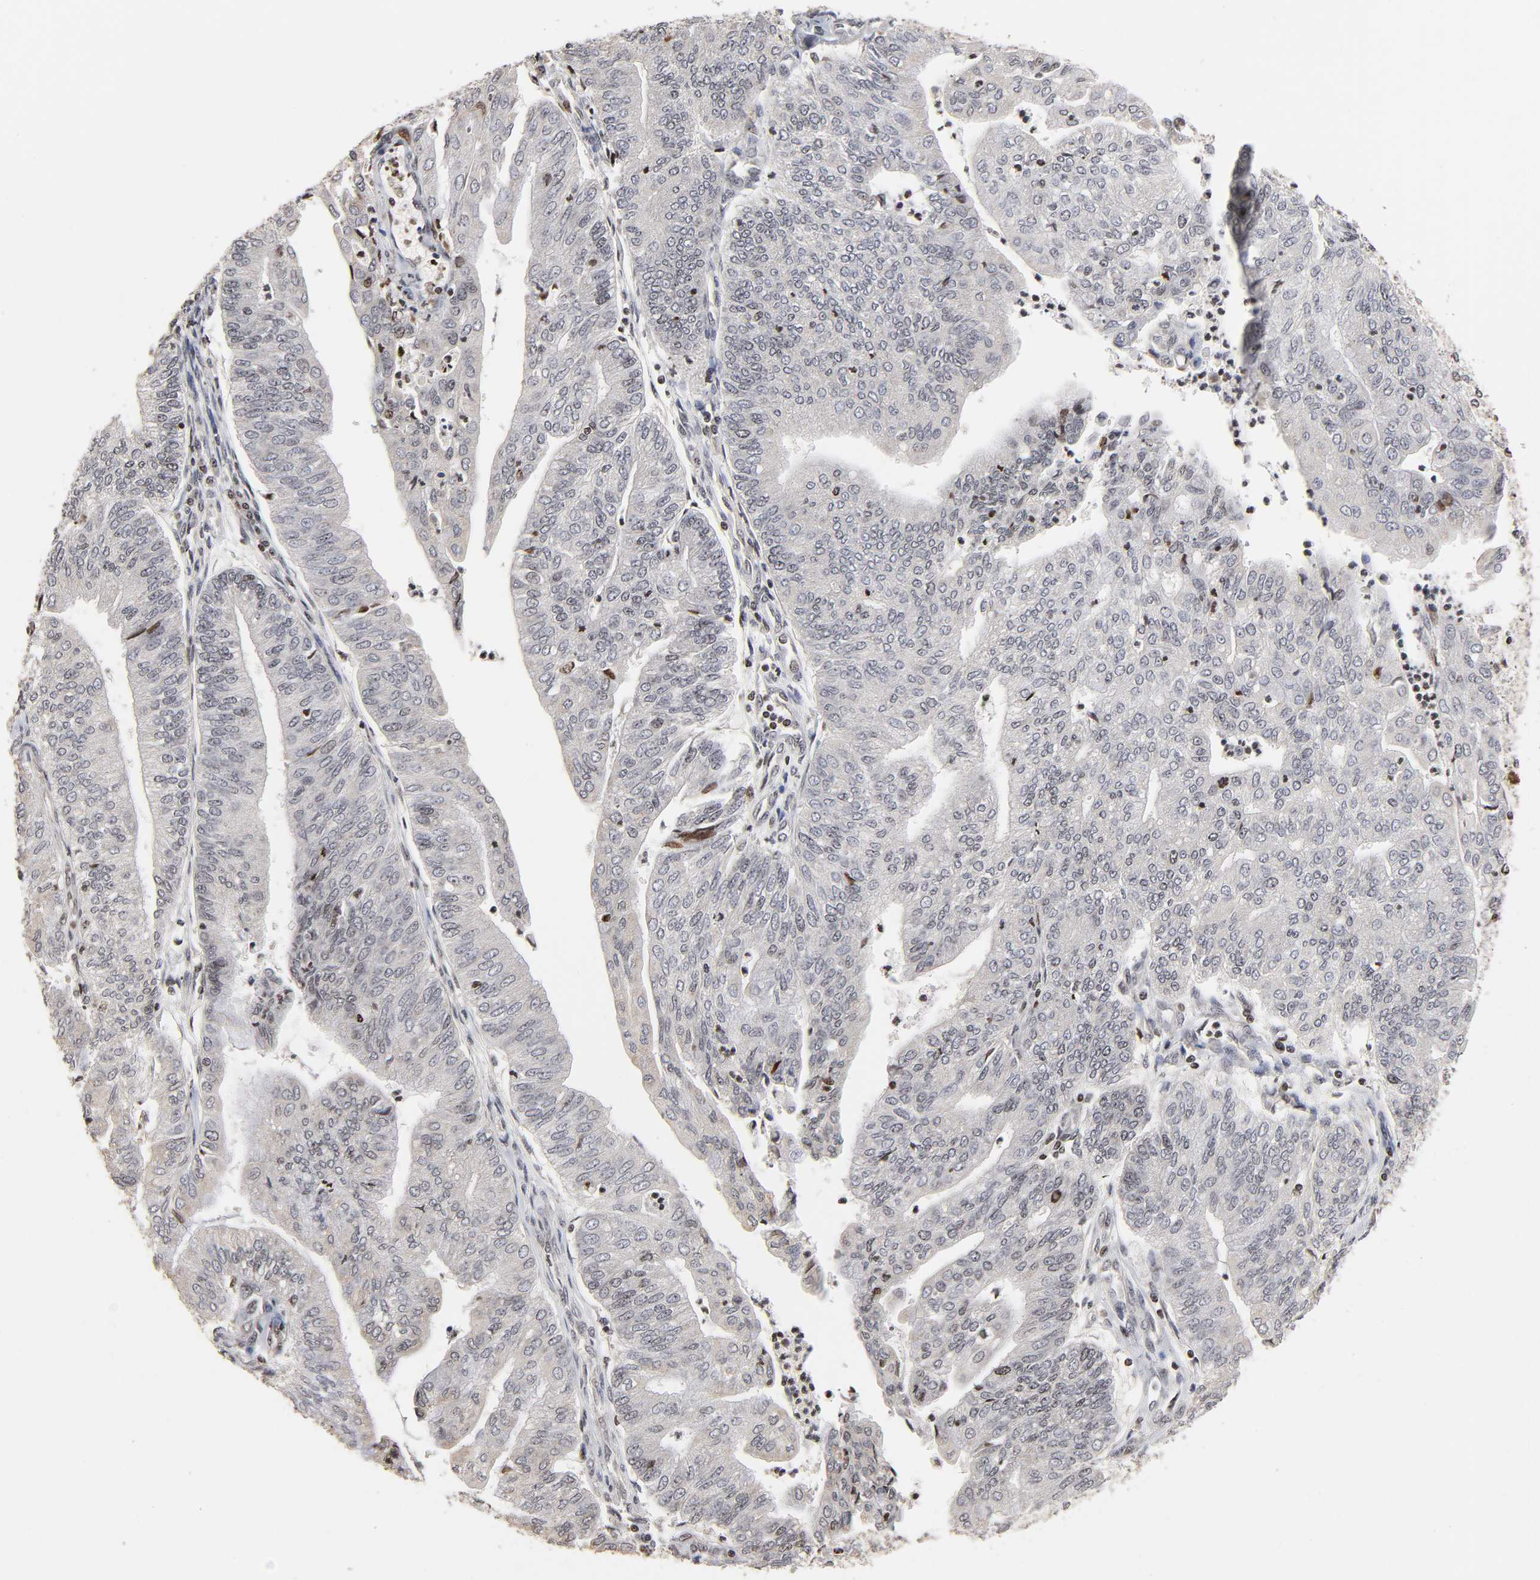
{"staining": {"intensity": "negative", "quantity": "none", "location": "none"}, "tissue": "endometrial cancer", "cell_type": "Tumor cells", "image_type": "cancer", "snomed": [{"axis": "morphology", "description": "Adenocarcinoma, NOS"}, {"axis": "topography", "description": "Endometrium"}], "caption": "Endometrial cancer (adenocarcinoma) stained for a protein using immunohistochemistry exhibits no positivity tumor cells.", "gene": "ZNF473", "patient": {"sex": "female", "age": 59}}